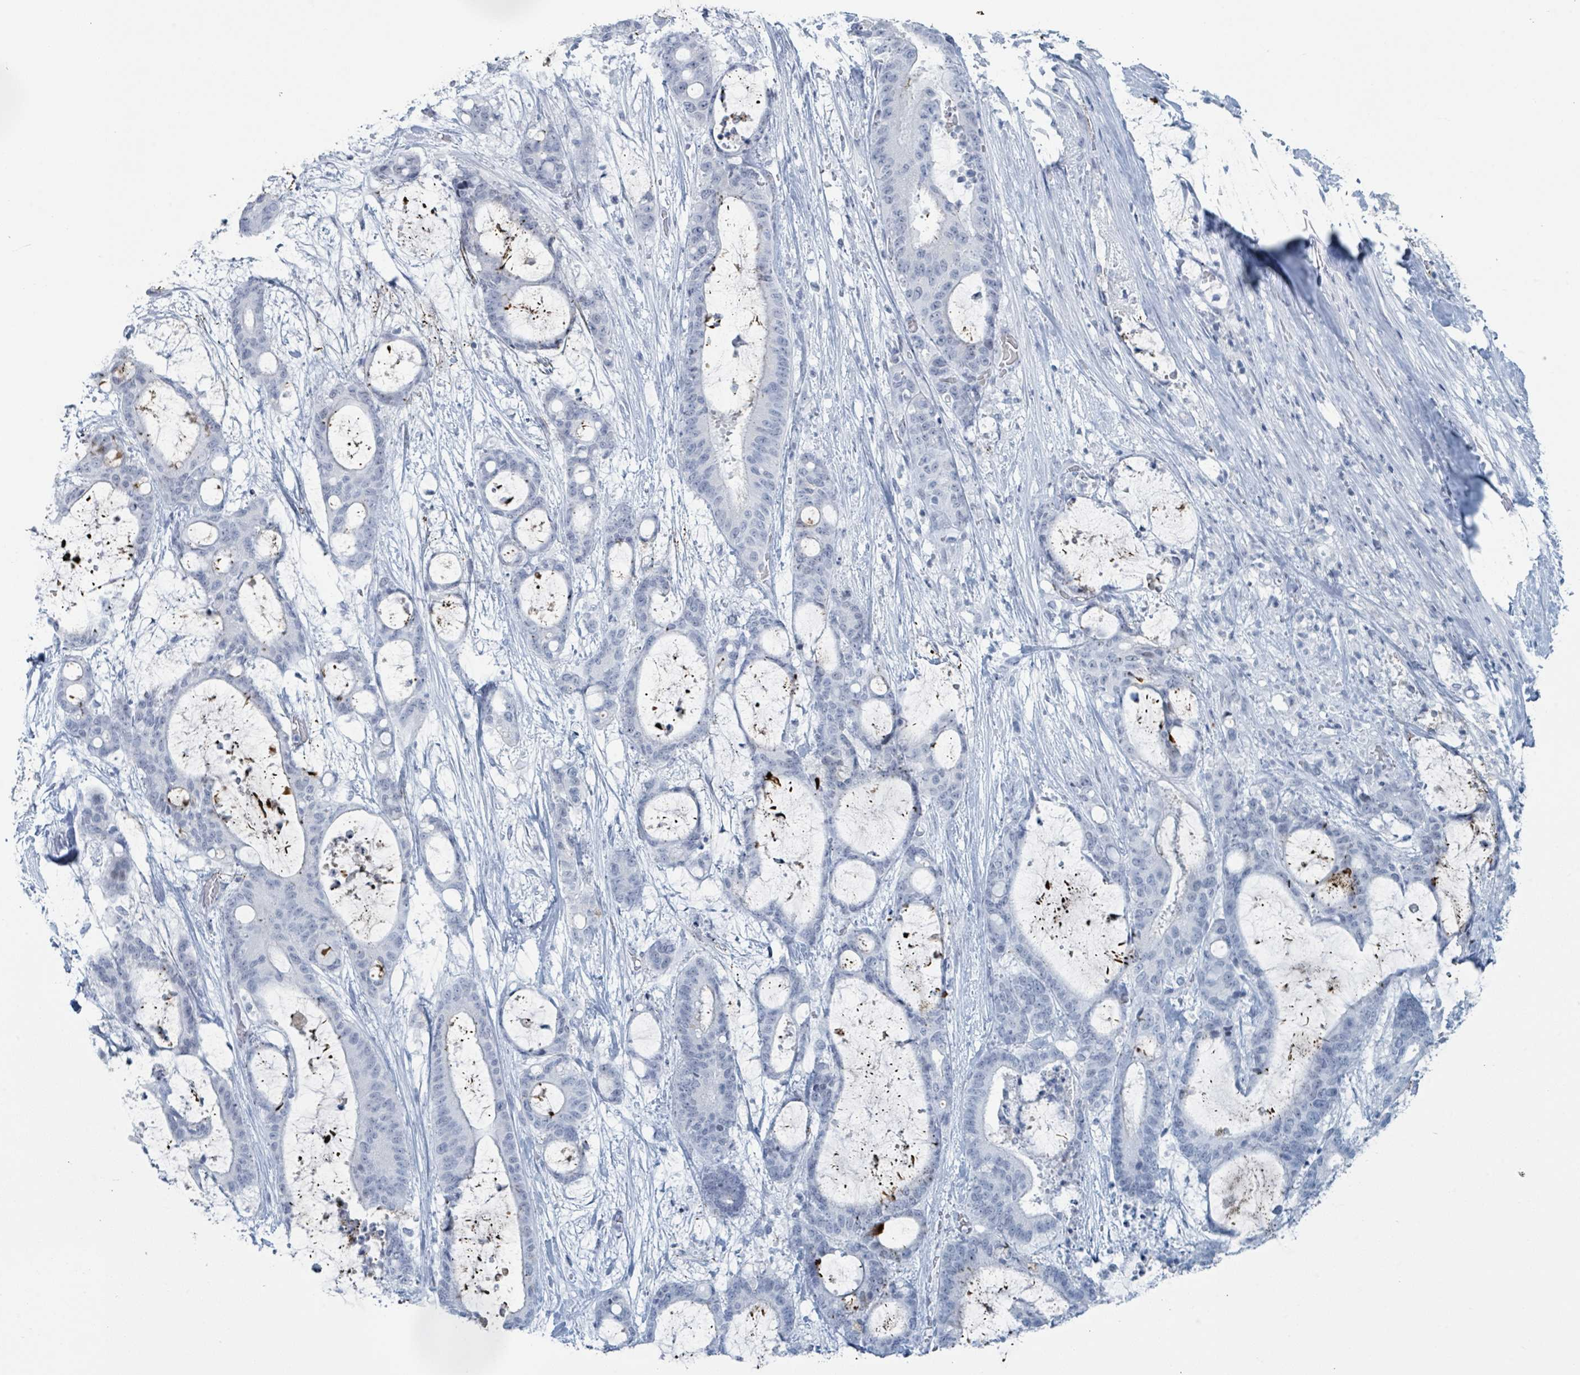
{"staining": {"intensity": "negative", "quantity": "none", "location": "none"}, "tissue": "liver cancer", "cell_type": "Tumor cells", "image_type": "cancer", "snomed": [{"axis": "morphology", "description": "Normal tissue, NOS"}, {"axis": "morphology", "description": "Cholangiocarcinoma"}, {"axis": "topography", "description": "Liver"}, {"axis": "topography", "description": "Peripheral nerve tissue"}], "caption": "This is an immunohistochemistry (IHC) image of human liver cancer. There is no staining in tumor cells.", "gene": "GPR15LG", "patient": {"sex": "female", "age": 73}}